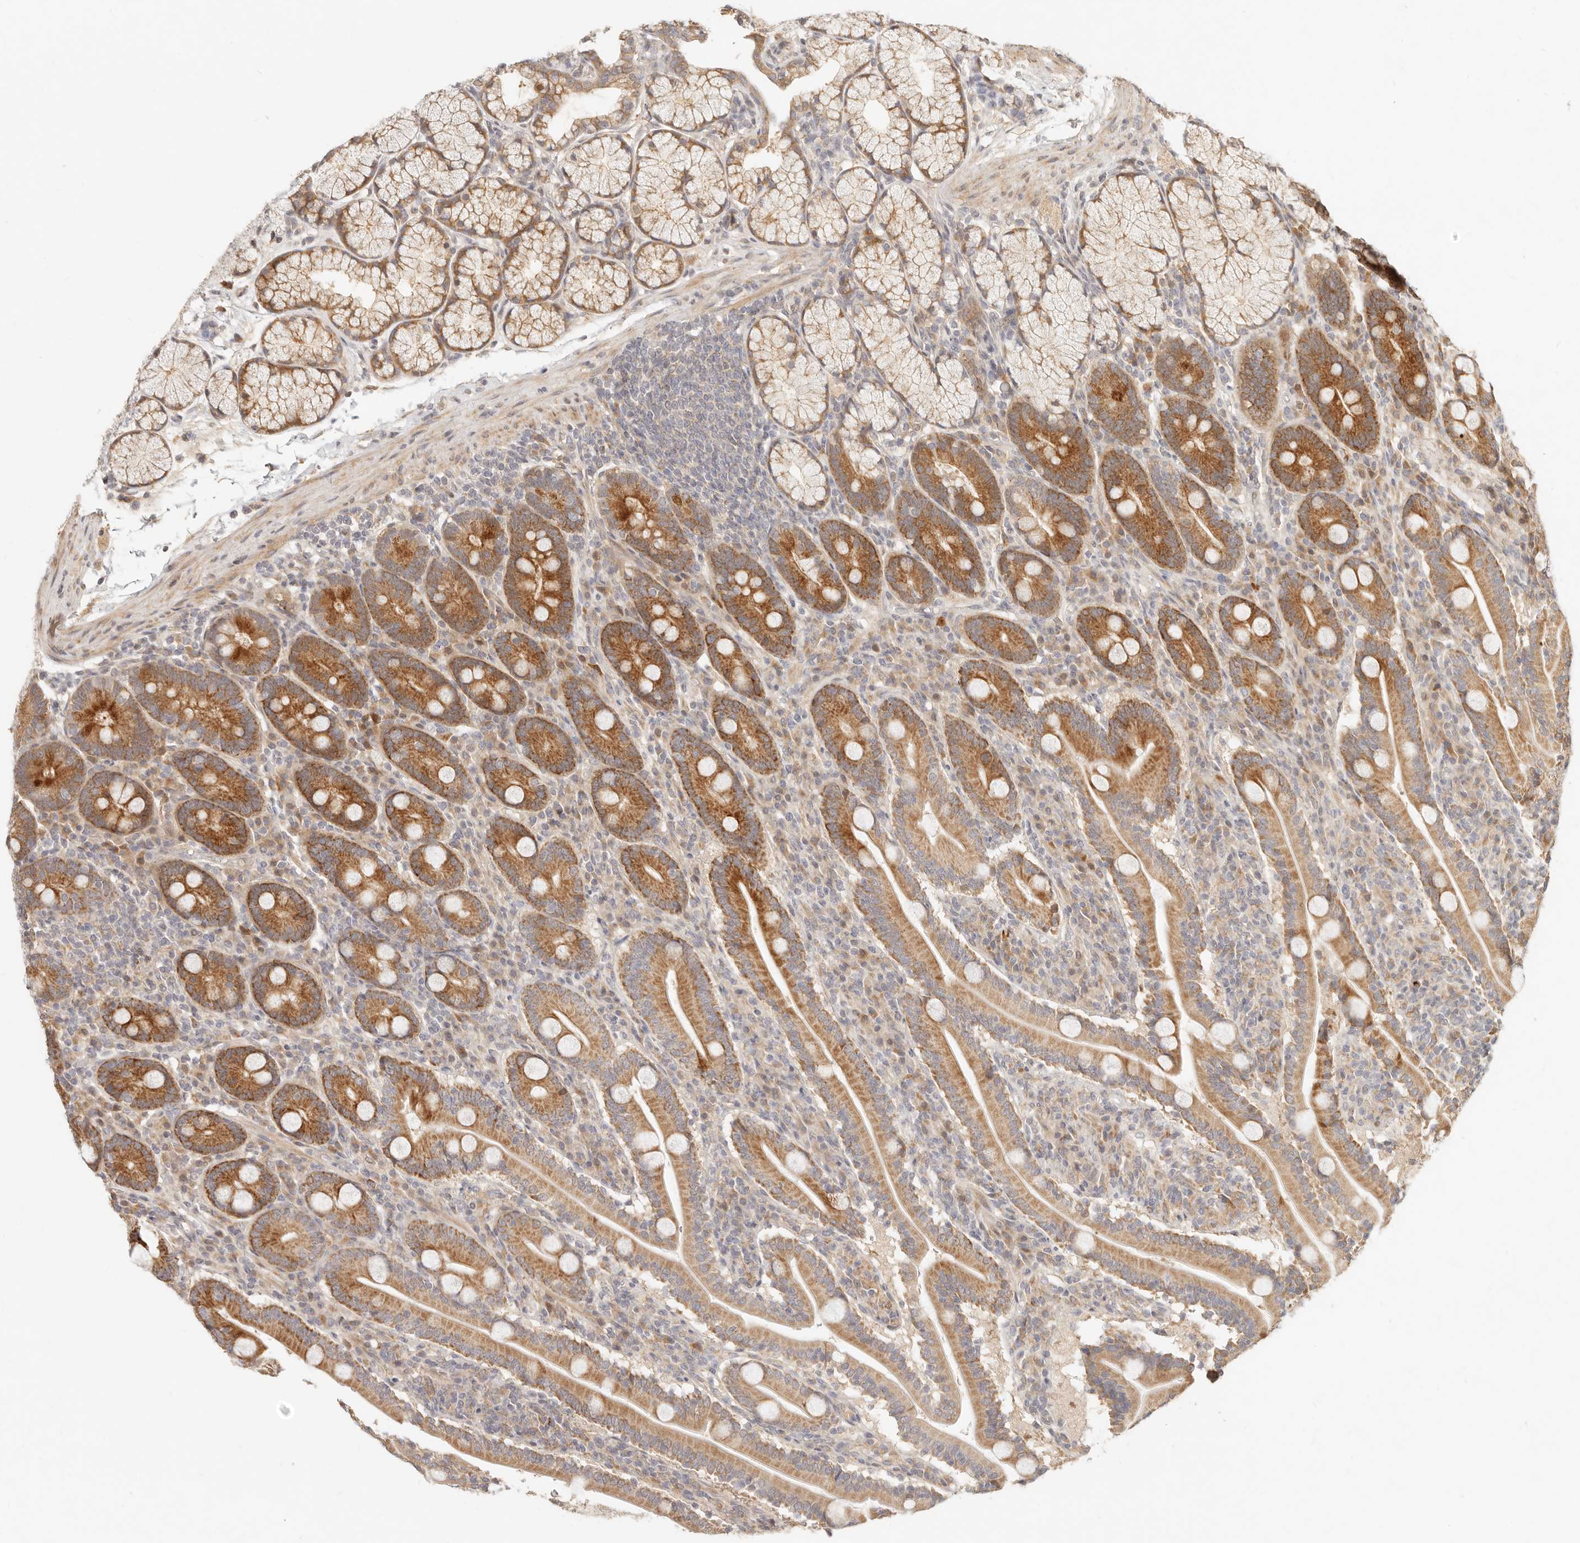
{"staining": {"intensity": "moderate", "quantity": ">75%", "location": "cytoplasmic/membranous"}, "tissue": "duodenum", "cell_type": "Glandular cells", "image_type": "normal", "snomed": [{"axis": "morphology", "description": "Normal tissue, NOS"}, {"axis": "topography", "description": "Duodenum"}], "caption": "Immunohistochemical staining of benign human duodenum demonstrates >75% levels of moderate cytoplasmic/membranous protein staining in approximately >75% of glandular cells.", "gene": "TIMM17A", "patient": {"sex": "male", "age": 35}}